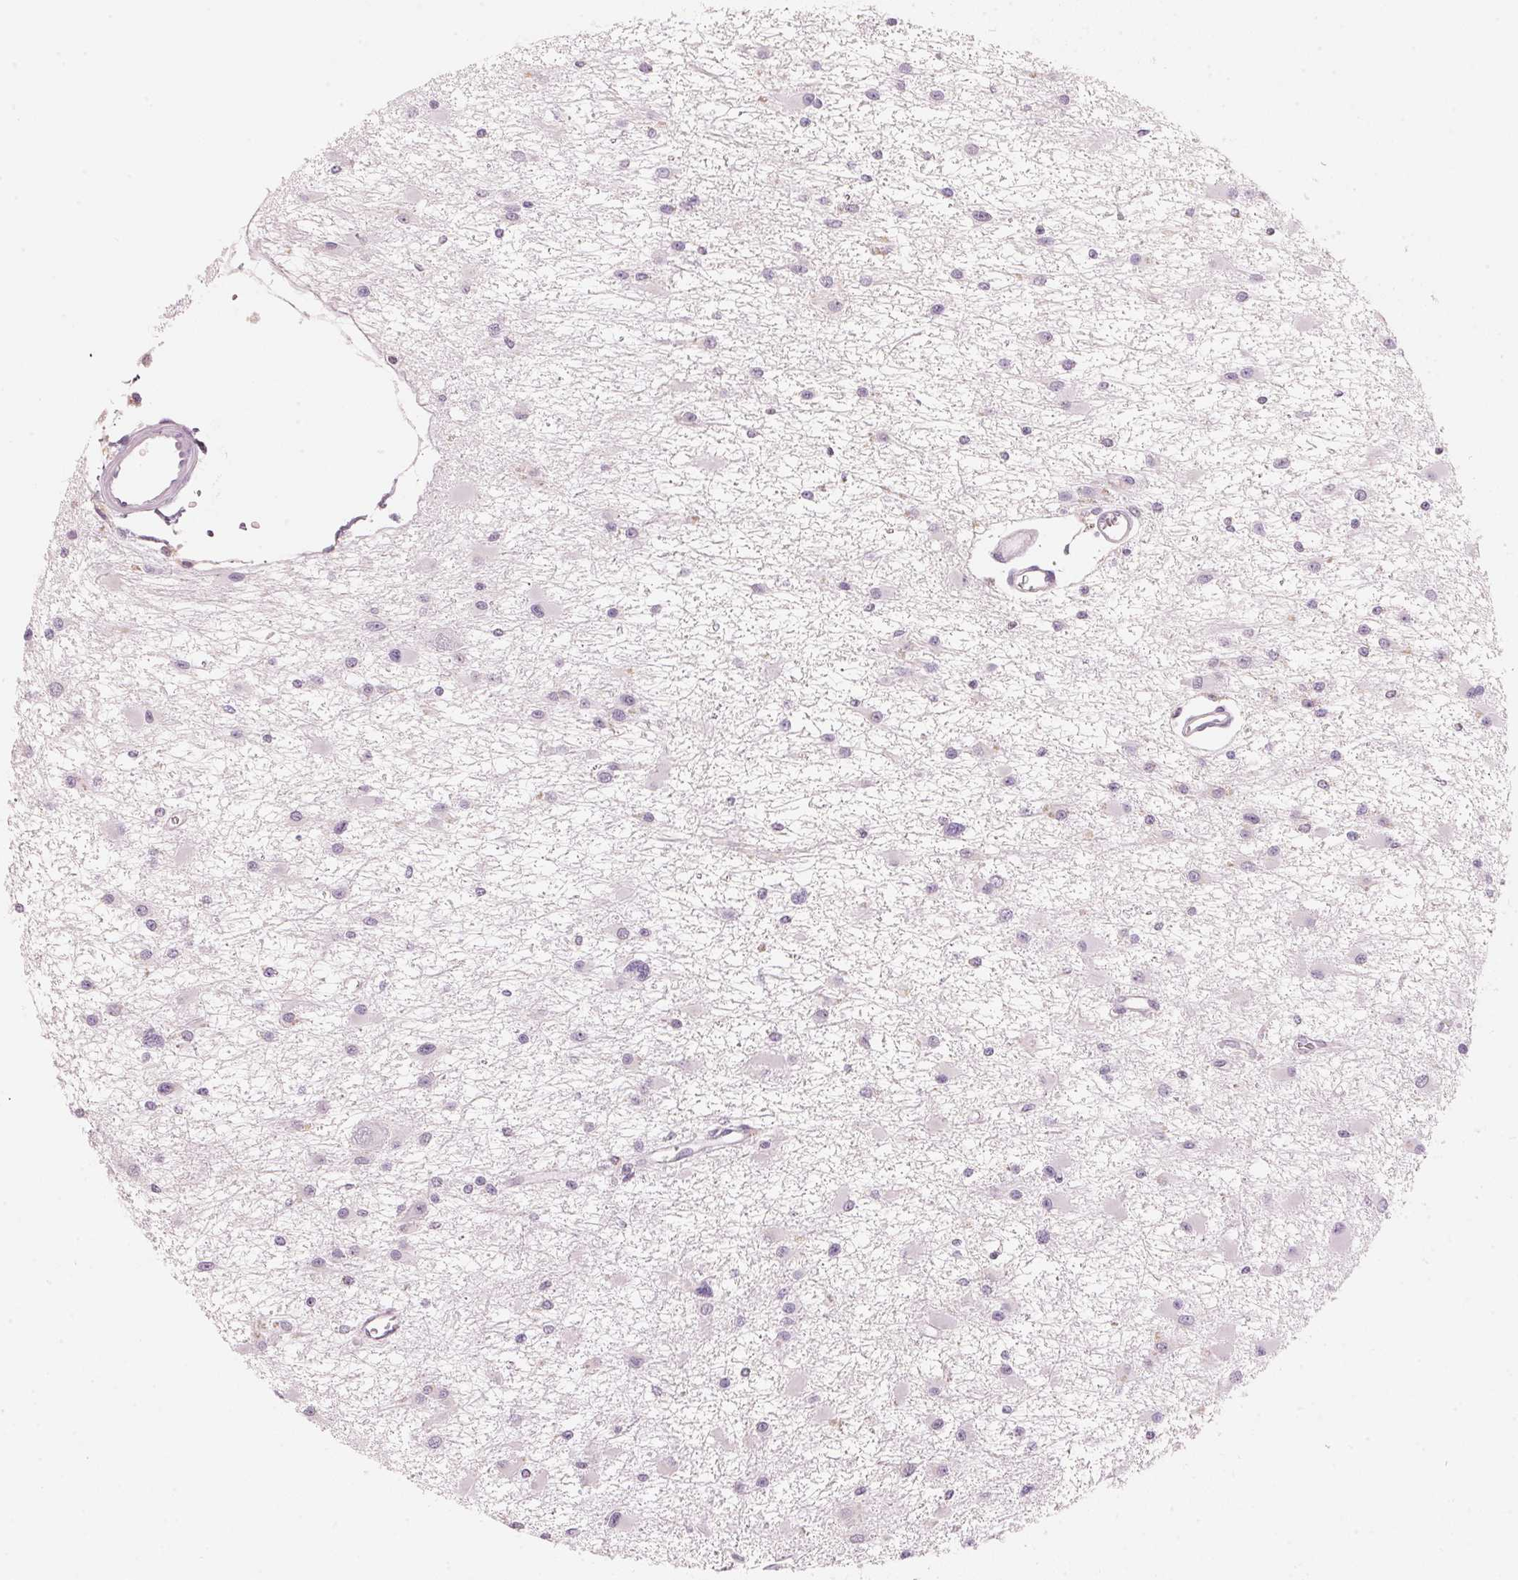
{"staining": {"intensity": "negative", "quantity": "none", "location": "none"}, "tissue": "glioma", "cell_type": "Tumor cells", "image_type": "cancer", "snomed": [{"axis": "morphology", "description": "Glioma, malignant, High grade"}, {"axis": "topography", "description": "Brain"}], "caption": "A photomicrograph of malignant high-grade glioma stained for a protein shows no brown staining in tumor cells.", "gene": "HOXB13", "patient": {"sex": "male", "age": 54}}